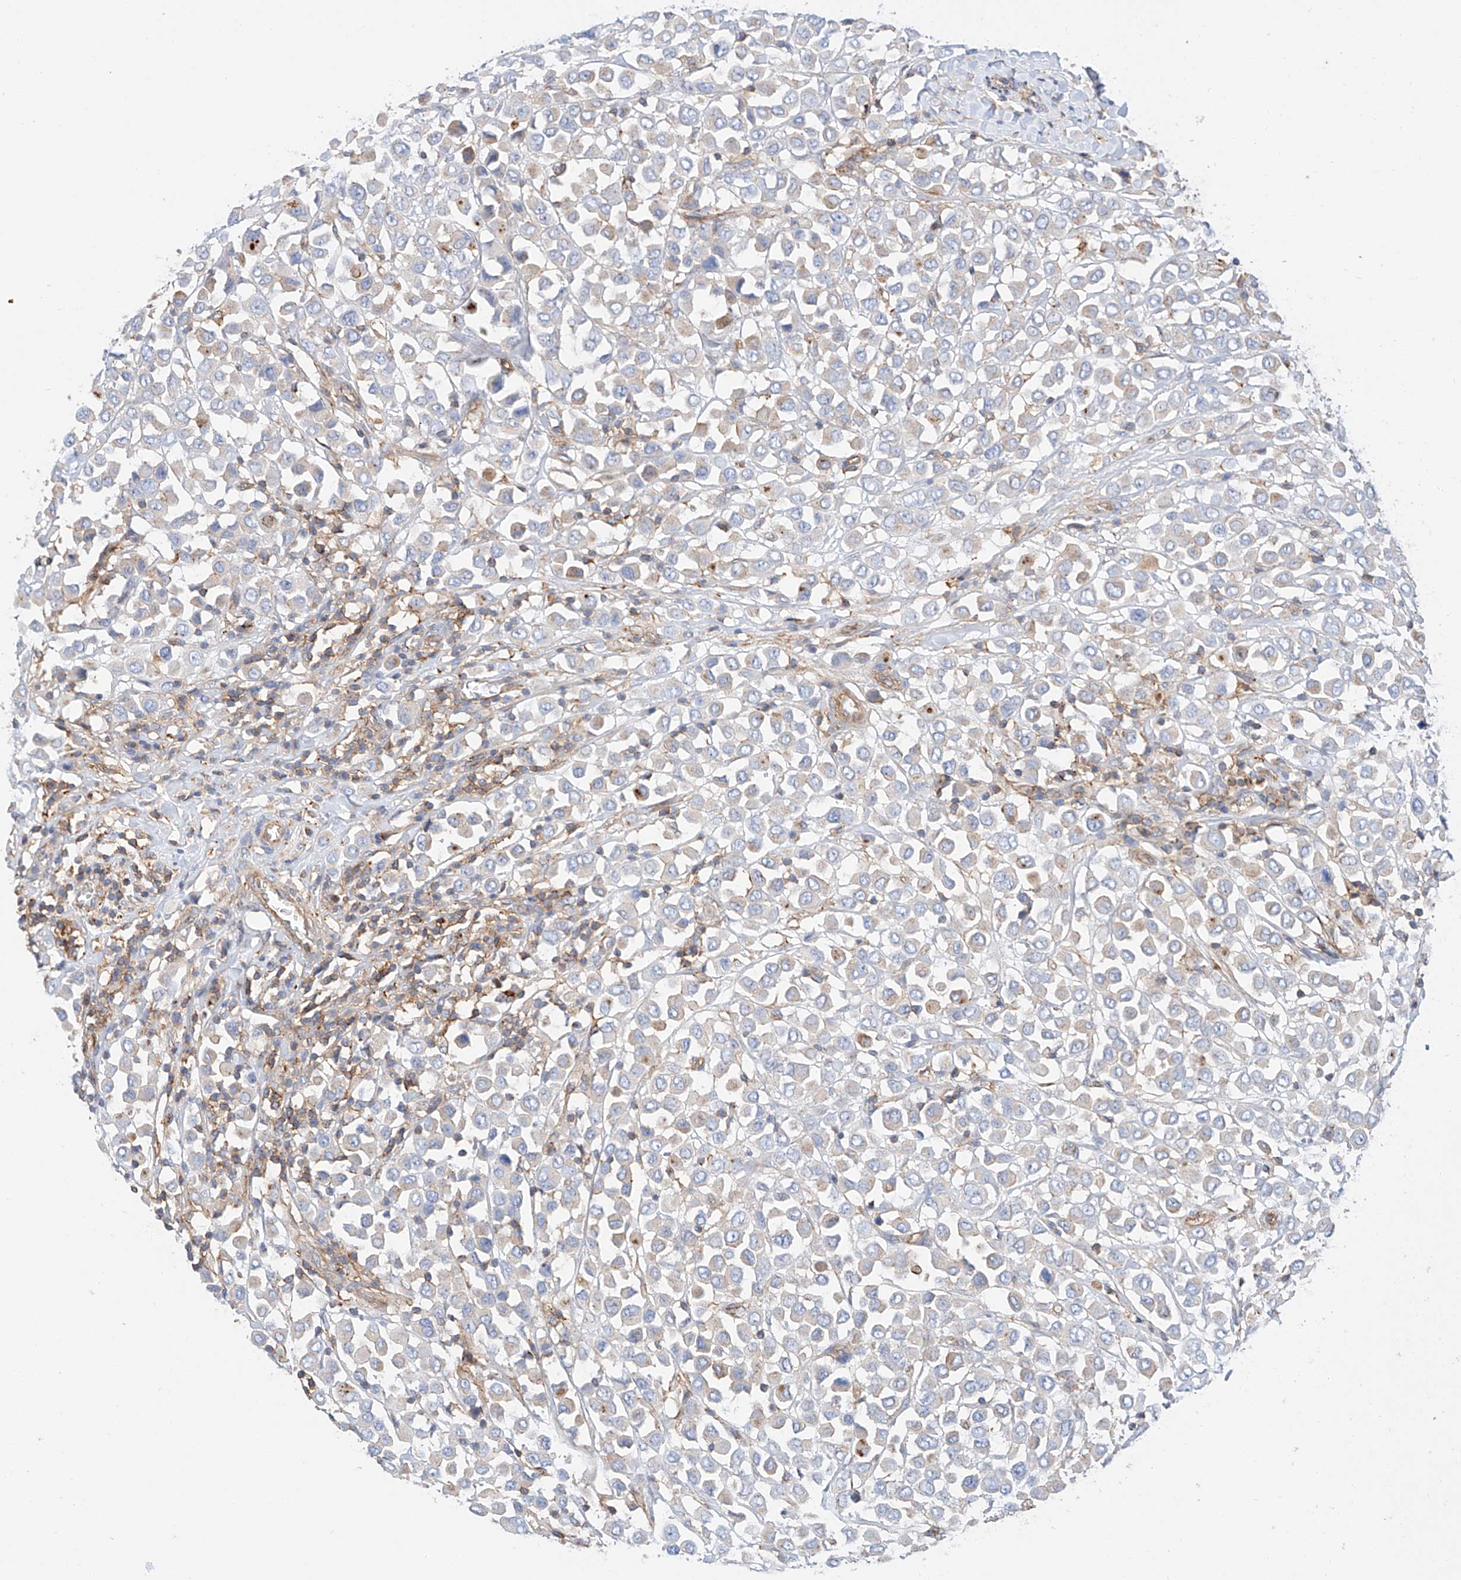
{"staining": {"intensity": "negative", "quantity": "none", "location": "none"}, "tissue": "breast cancer", "cell_type": "Tumor cells", "image_type": "cancer", "snomed": [{"axis": "morphology", "description": "Duct carcinoma"}, {"axis": "topography", "description": "Breast"}], "caption": "DAB (3,3'-diaminobenzidine) immunohistochemical staining of human breast cancer demonstrates no significant expression in tumor cells.", "gene": "HAUS4", "patient": {"sex": "female", "age": 61}}